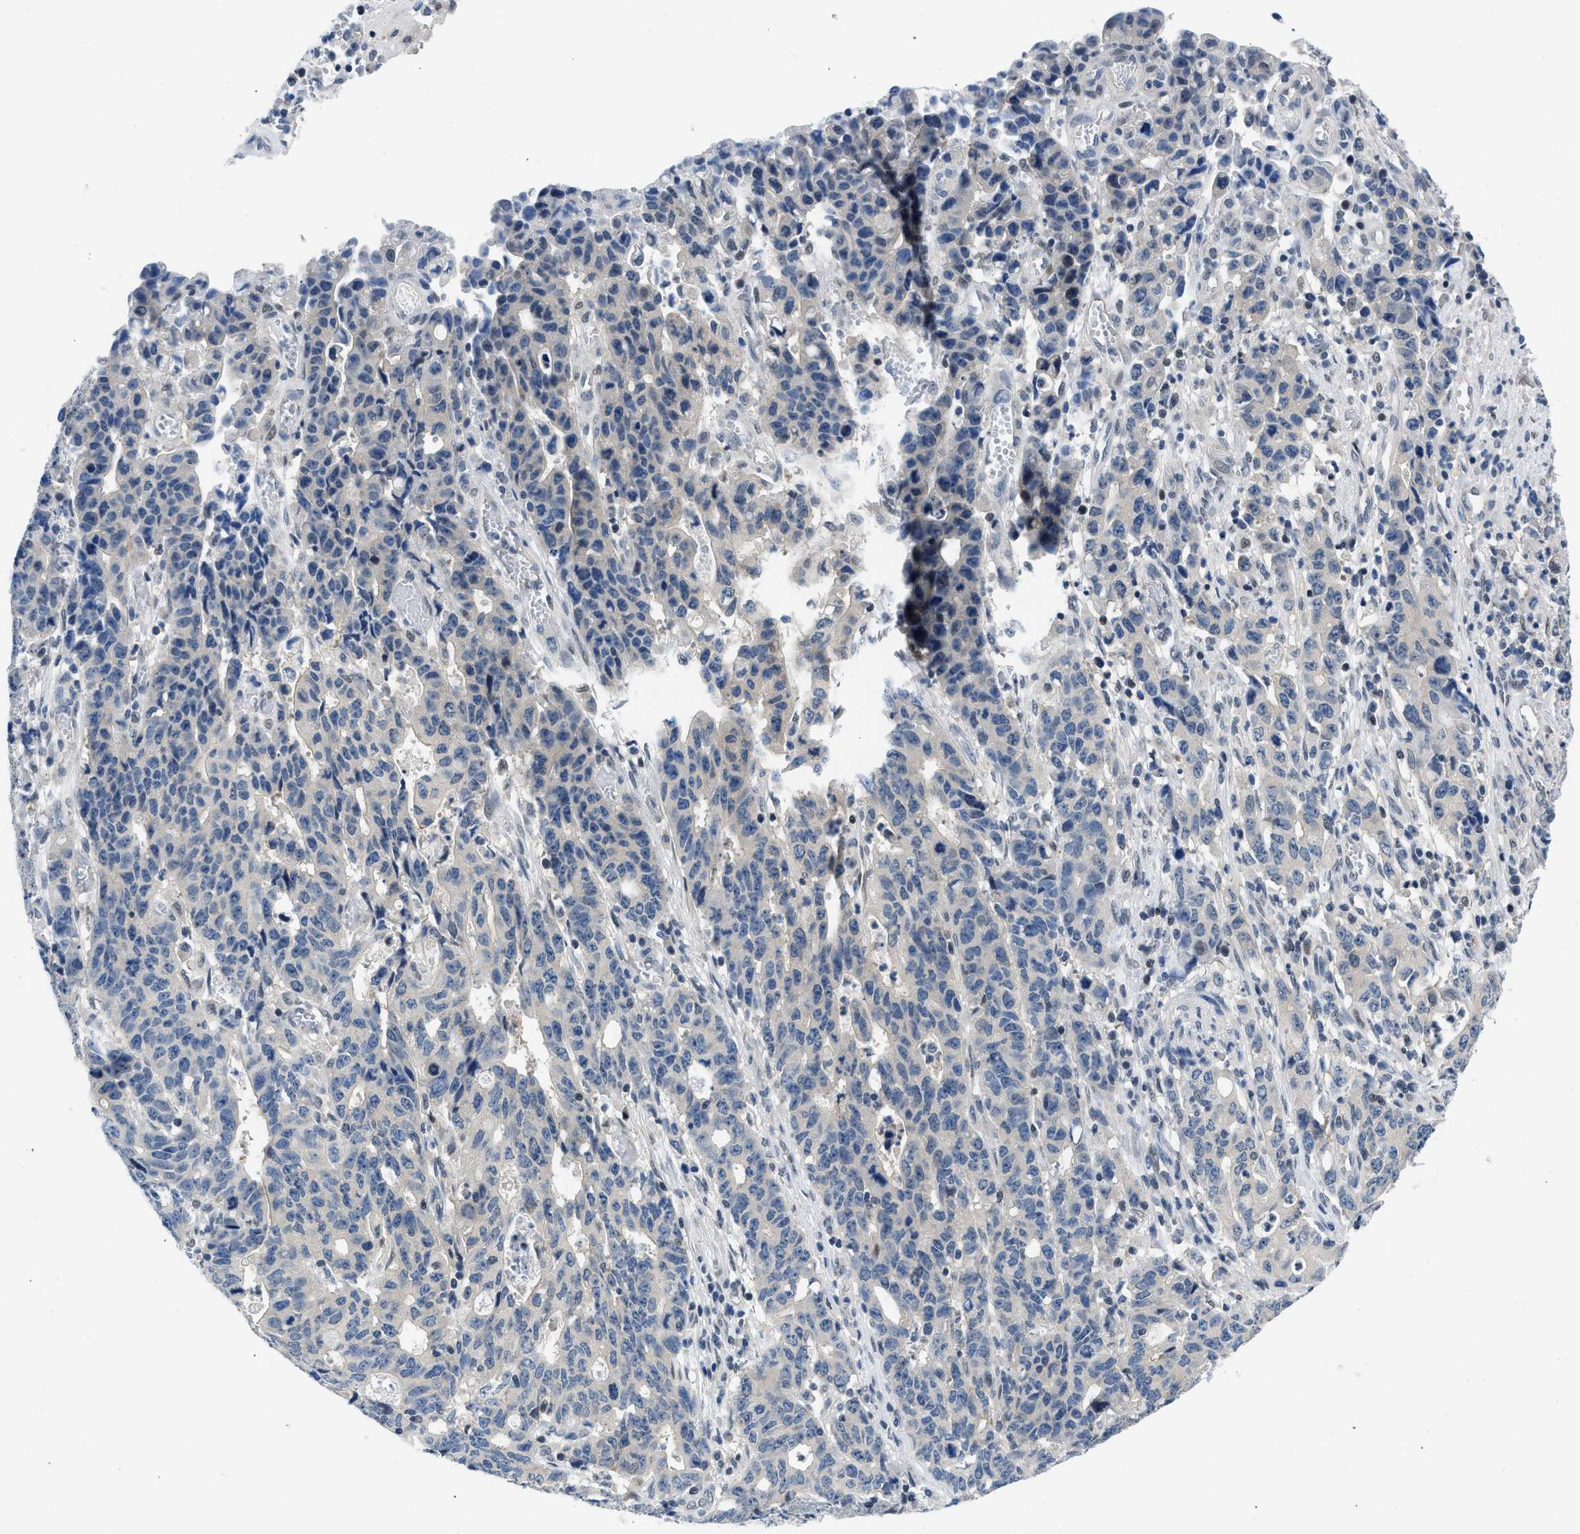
{"staining": {"intensity": "negative", "quantity": "none", "location": "none"}, "tissue": "stomach cancer", "cell_type": "Tumor cells", "image_type": "cancer", "snomed": [{"axis": "morphology", "description": "Adenocarcinoma, NOS"}, {"axis": "topography", "description": "Stomach, upper"}], "caption": "Tumor cells show no significant staining in stomach cancer.", "gene": "OLIG3", "patient": {"sex": "male", "age": 69}}